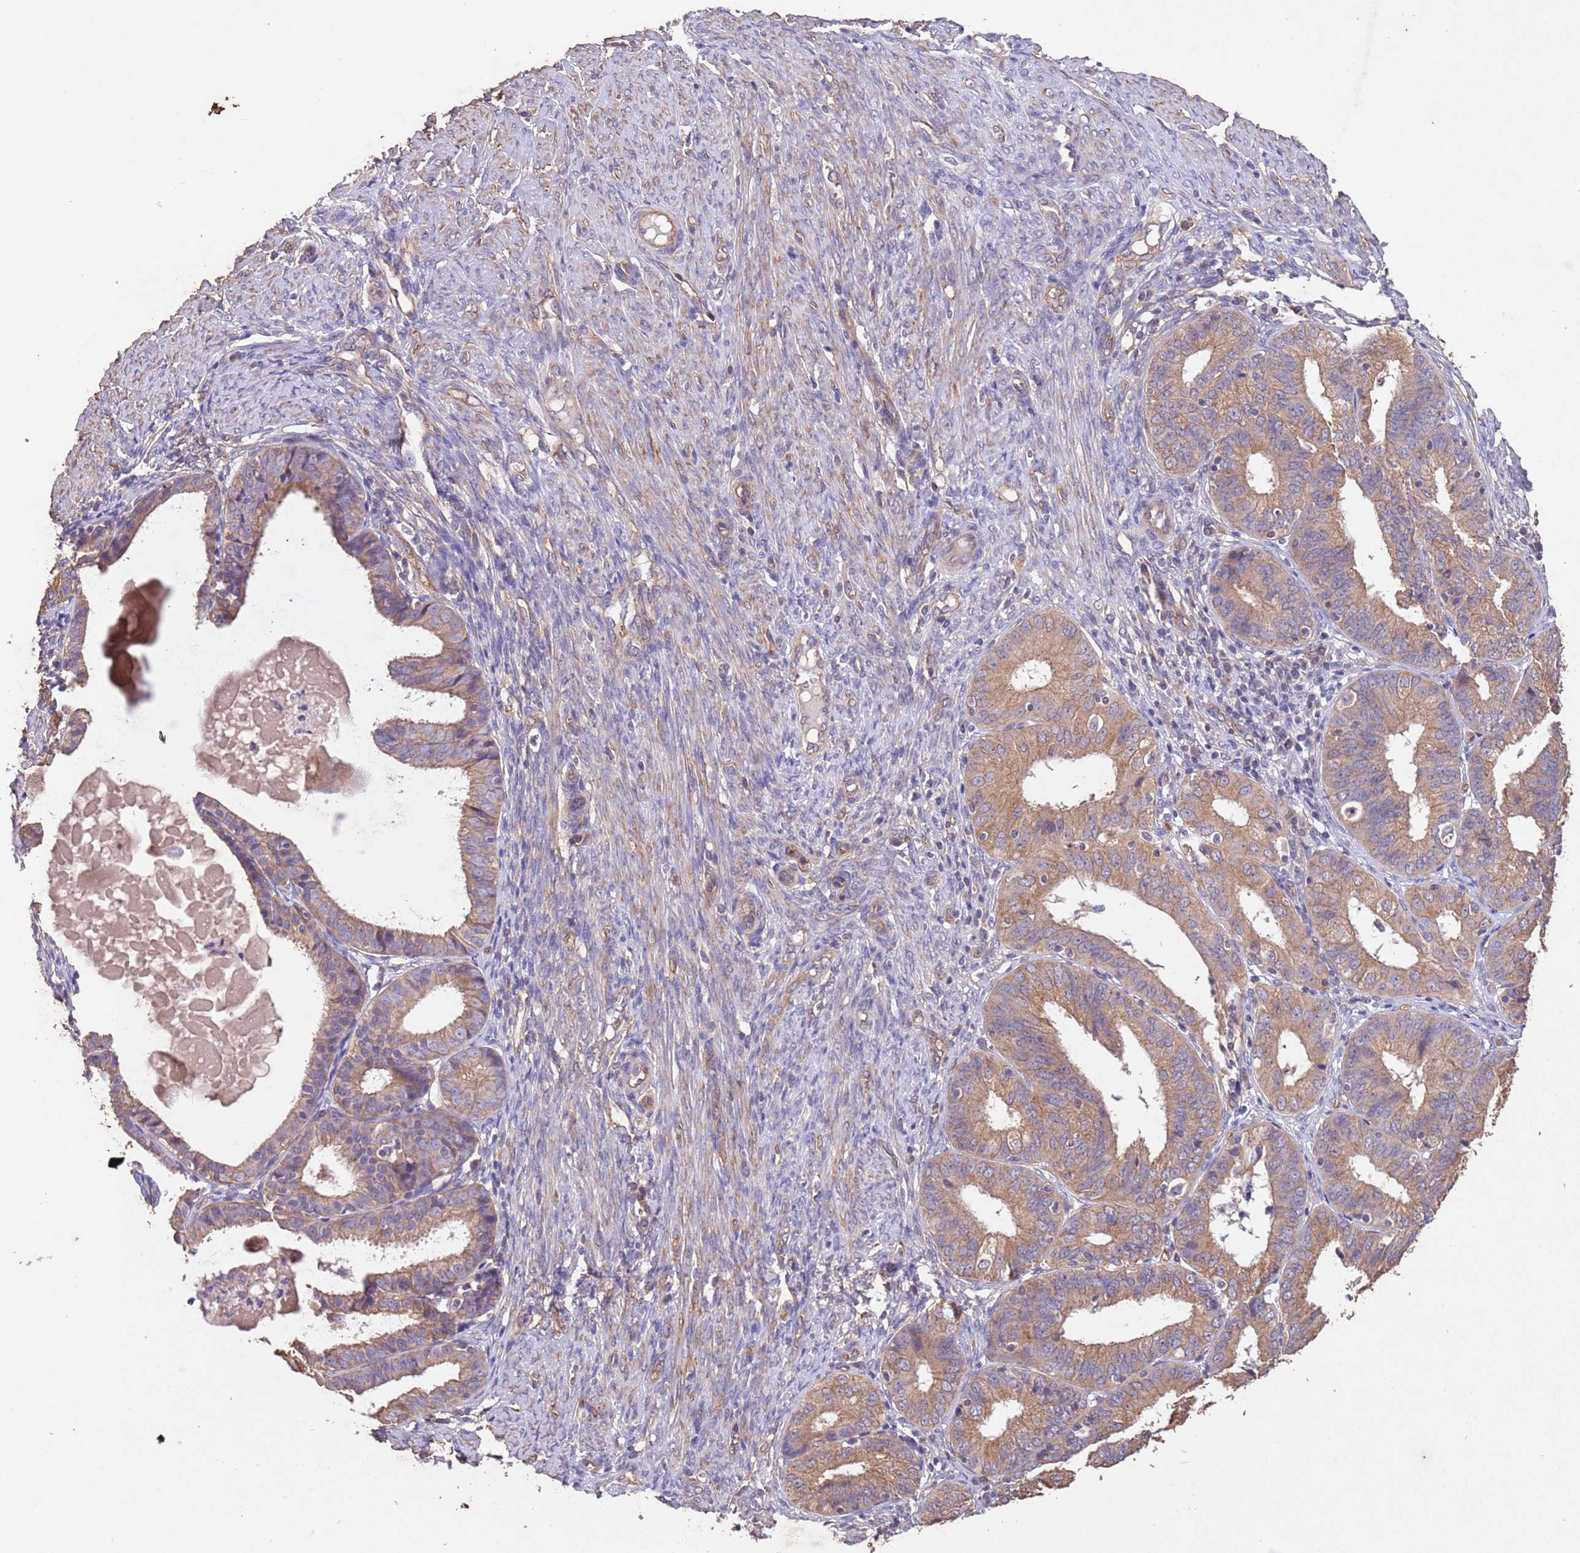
{"staining": {"intensity": "moderate", "quantity": ">75%", "location": "cytoplasmic/membranous"}, "tissue": "endometrial cancer", "cell_type": "Tumor cells", "image_type": "cancer", "snomed": [{"axis": "morphology", "description": "Adenocarcinoma, NOS"}, {"axis": "topography", "description": "Endometrium"}], "caption": "This image exhibits endometrial cancer (adenocarcinoma) stained with immunohistochemistry (IHC) to label a protein in brown. The cytoplasmic/membranous of tumor cells show moderate positivity for the protein. Nuclei are counter-stained blue.", "gene": "MTX3", "patient": {"sex": "female", "age": 51}}